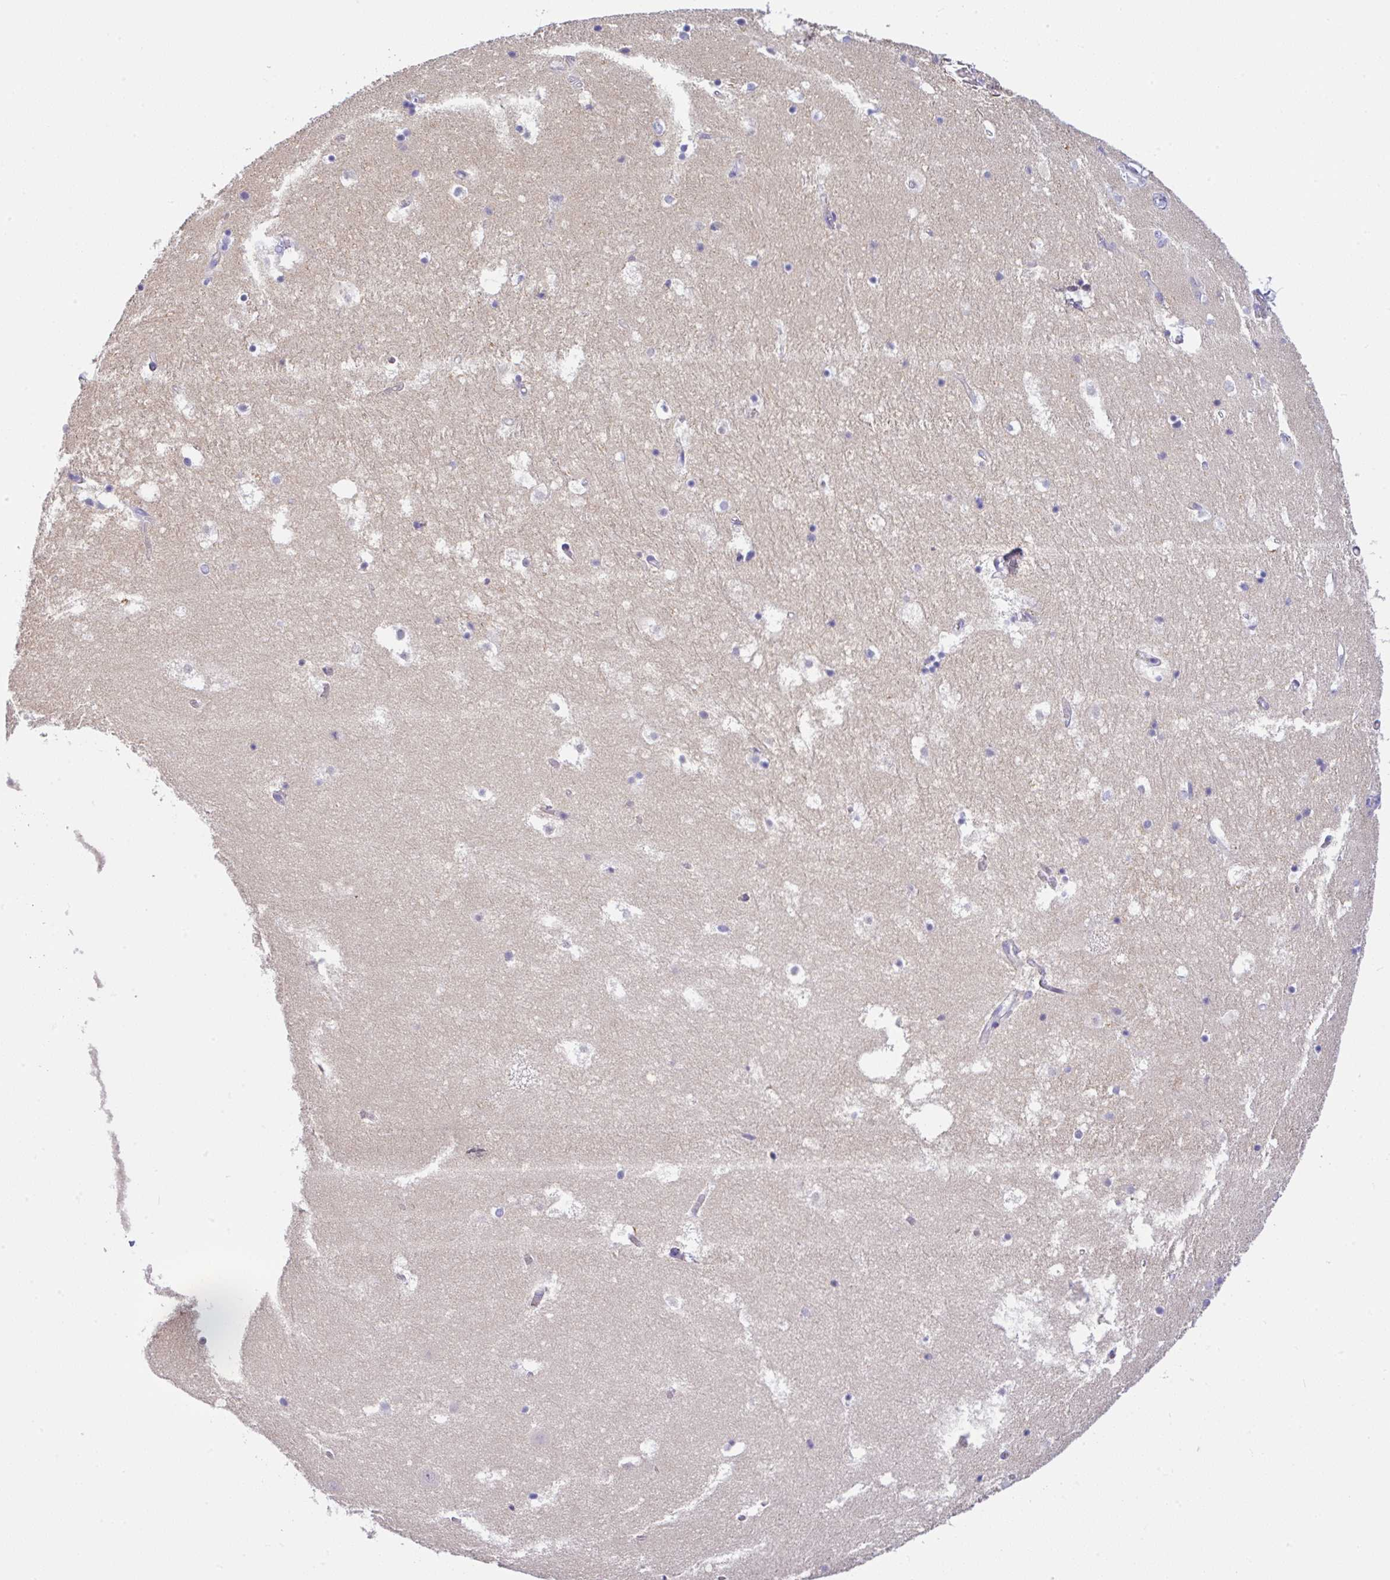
{"staining": {"intensity": "negative", "quantity": "none", "location": "none"}, "tissue": "hippocampus", "cell_type": "Glial cells", "image_type": "normal", "snomed": [{"axis": "morphology", "description": "Normal tissue, NOS"}, {"axis": "topography", "description": "Hippocampus"}], "caption": "Immunohistochemical staining of unremarkable hippocampus reveals no significant positivity in glial cells.", "gene": "SERPINE3", "patient": {"sex": "female", "age": 52}}